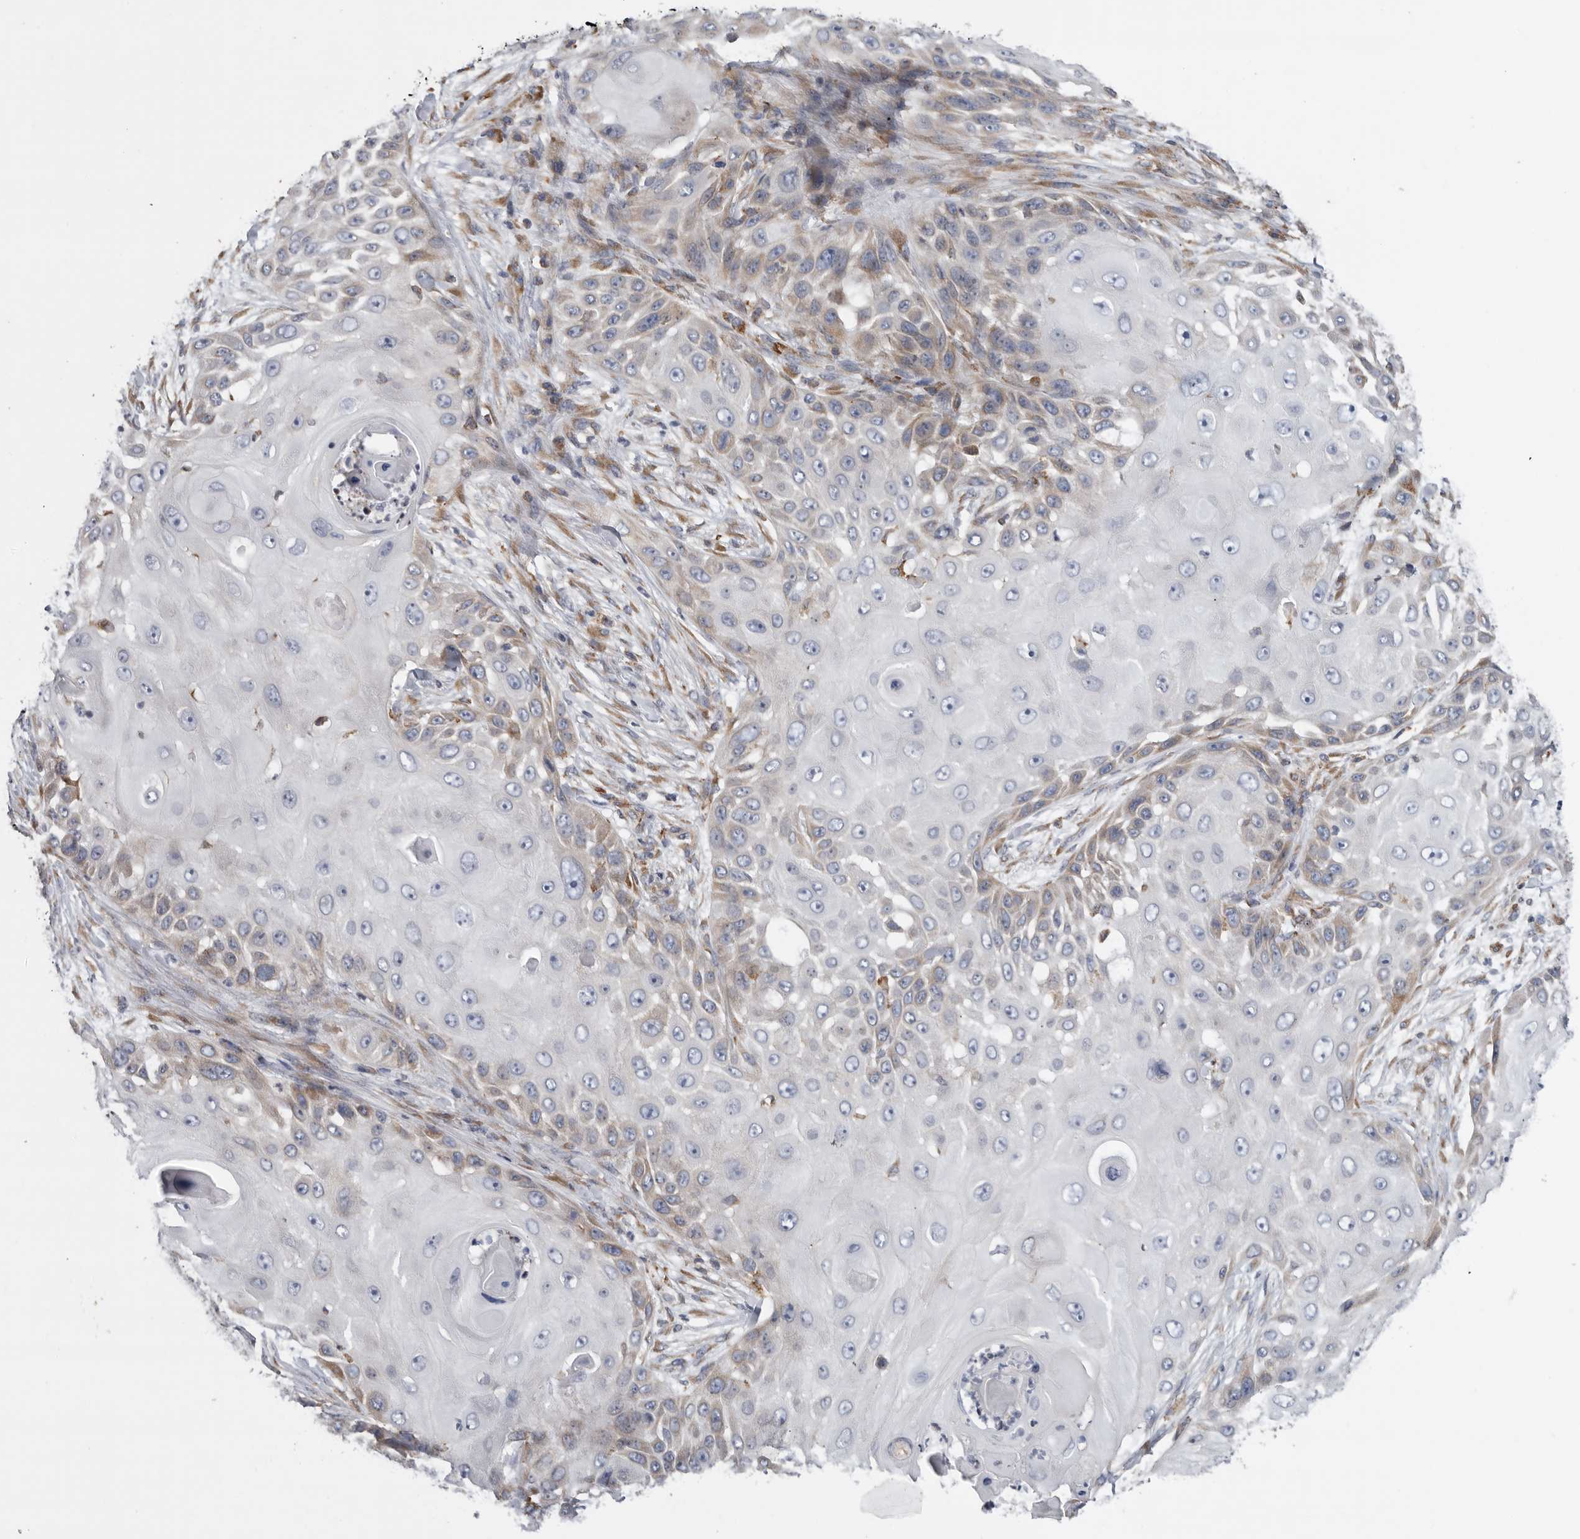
{"staining": {"intensity": "weak", "quantity": "25%-75%", "location": "cytoplasmic/membranous"}, "tissue": "skin cancer", "cell_type": "Tumor cells", "image_type": "cancer", "snomed": [{"axis": "morphology", "description": "Squamous cell carcinoma, NOS"}, {"axis": "topography", "description": "Skin"}], "caption": "Skin cancer (squamous cell carcinoma) tissue shows weak cytoplasmic/membranous staining in approximately 25%-75% of tumor cells The staining was performed using DAB (3,3'-diaminobenzidine) to visualize the protein expression in brown, while the nuclei were stained in blue with hematoxylin (Magnification: 20x).", "gene": "GANAB", "patient": {"sex": "female", "age": 44}}